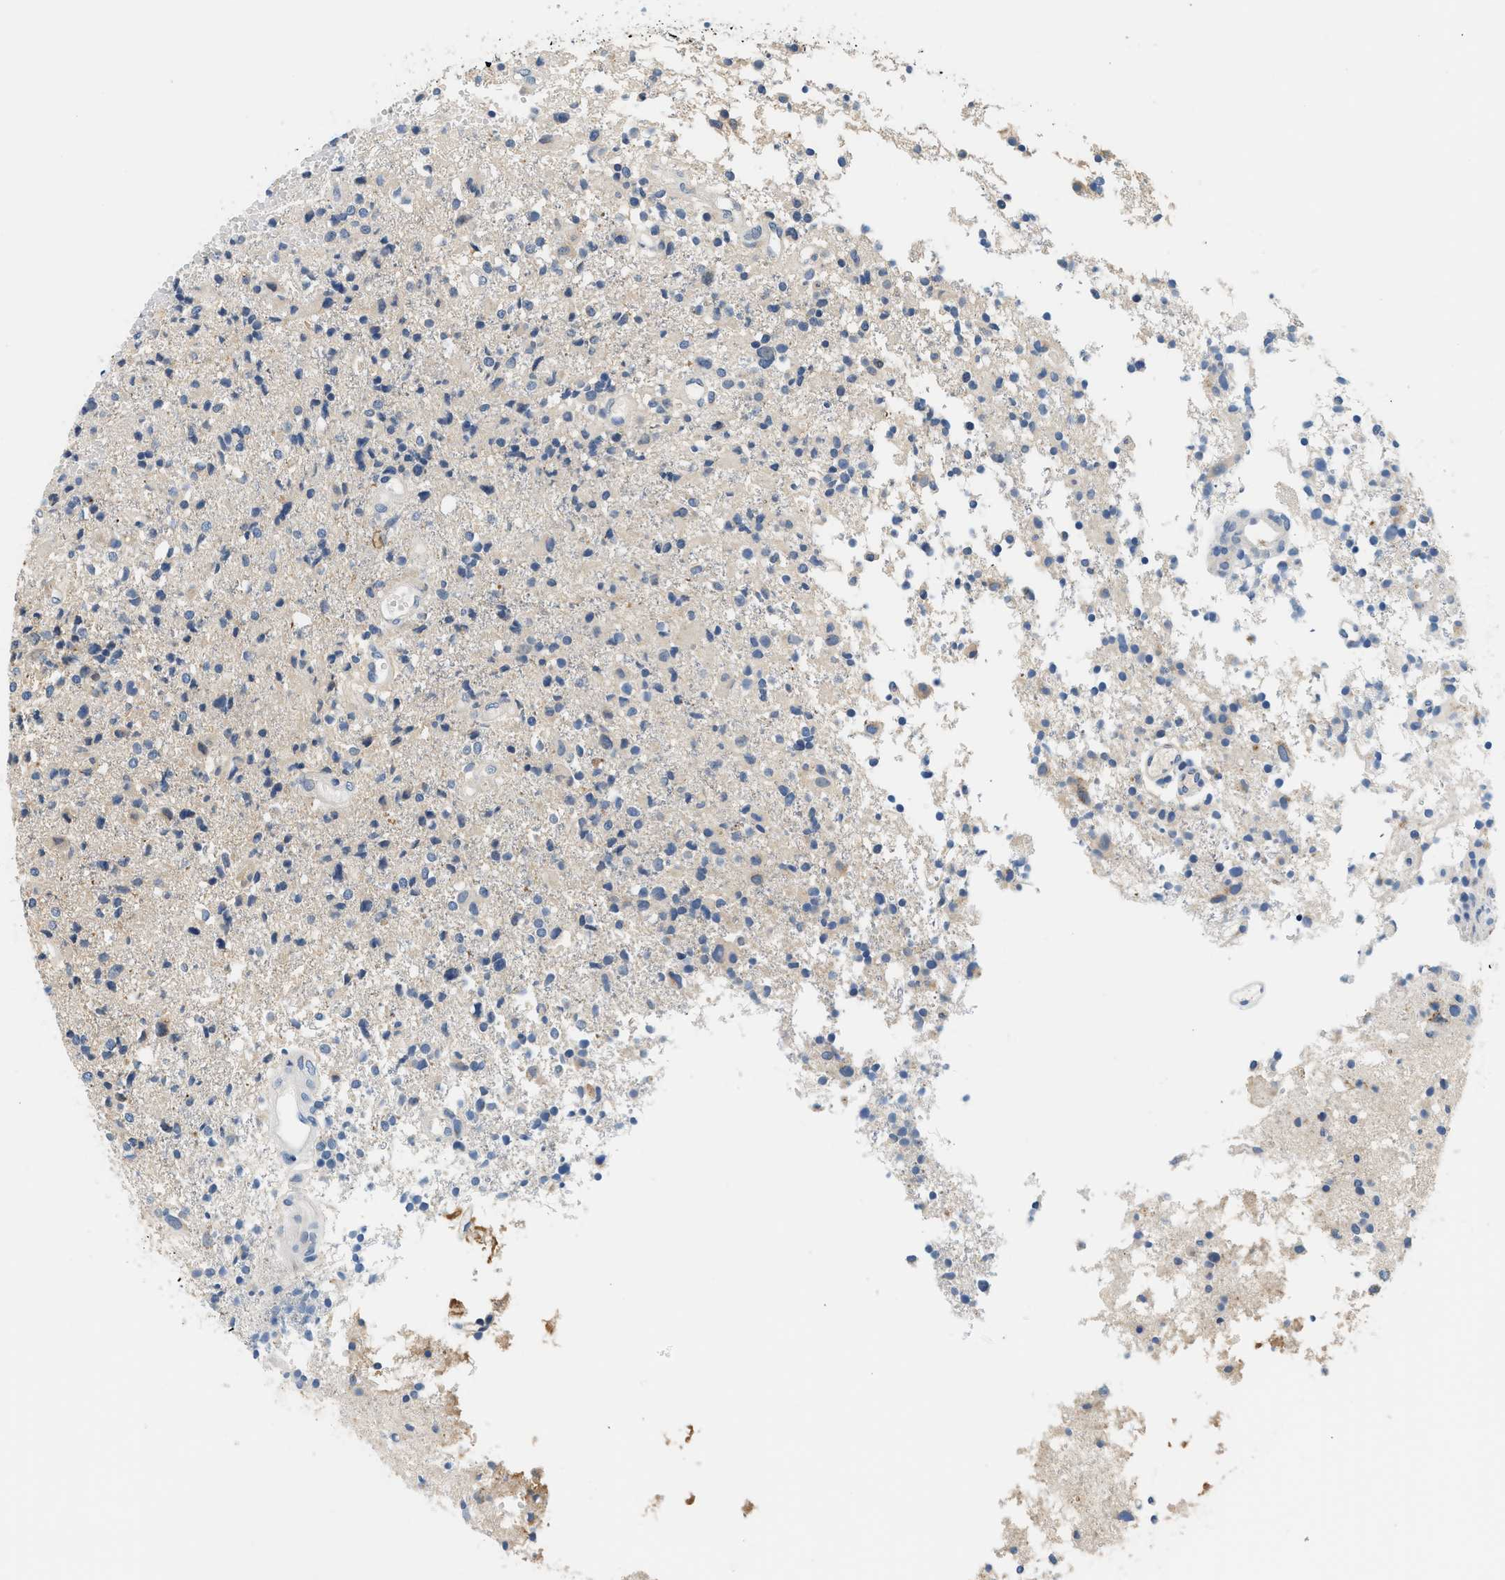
{"staining": {"intensity": "negative", "quantity": "none", "location": "none"}, "tissue": "glioma", "cell_type": "Tumor cells", "image_type": "cancer", "snomed": [{"axis": "morphology", "description": "Glioma, malignant, High grade"}, {"axis": "topography", "description": "Brain"}], "caption": "Immunohistochemical staining of human malignant glioma (high-grade) displays no significant staining in tumor cells.", "gene": "SLC35E1", "patient": {"sex": "female", "age": 59}}